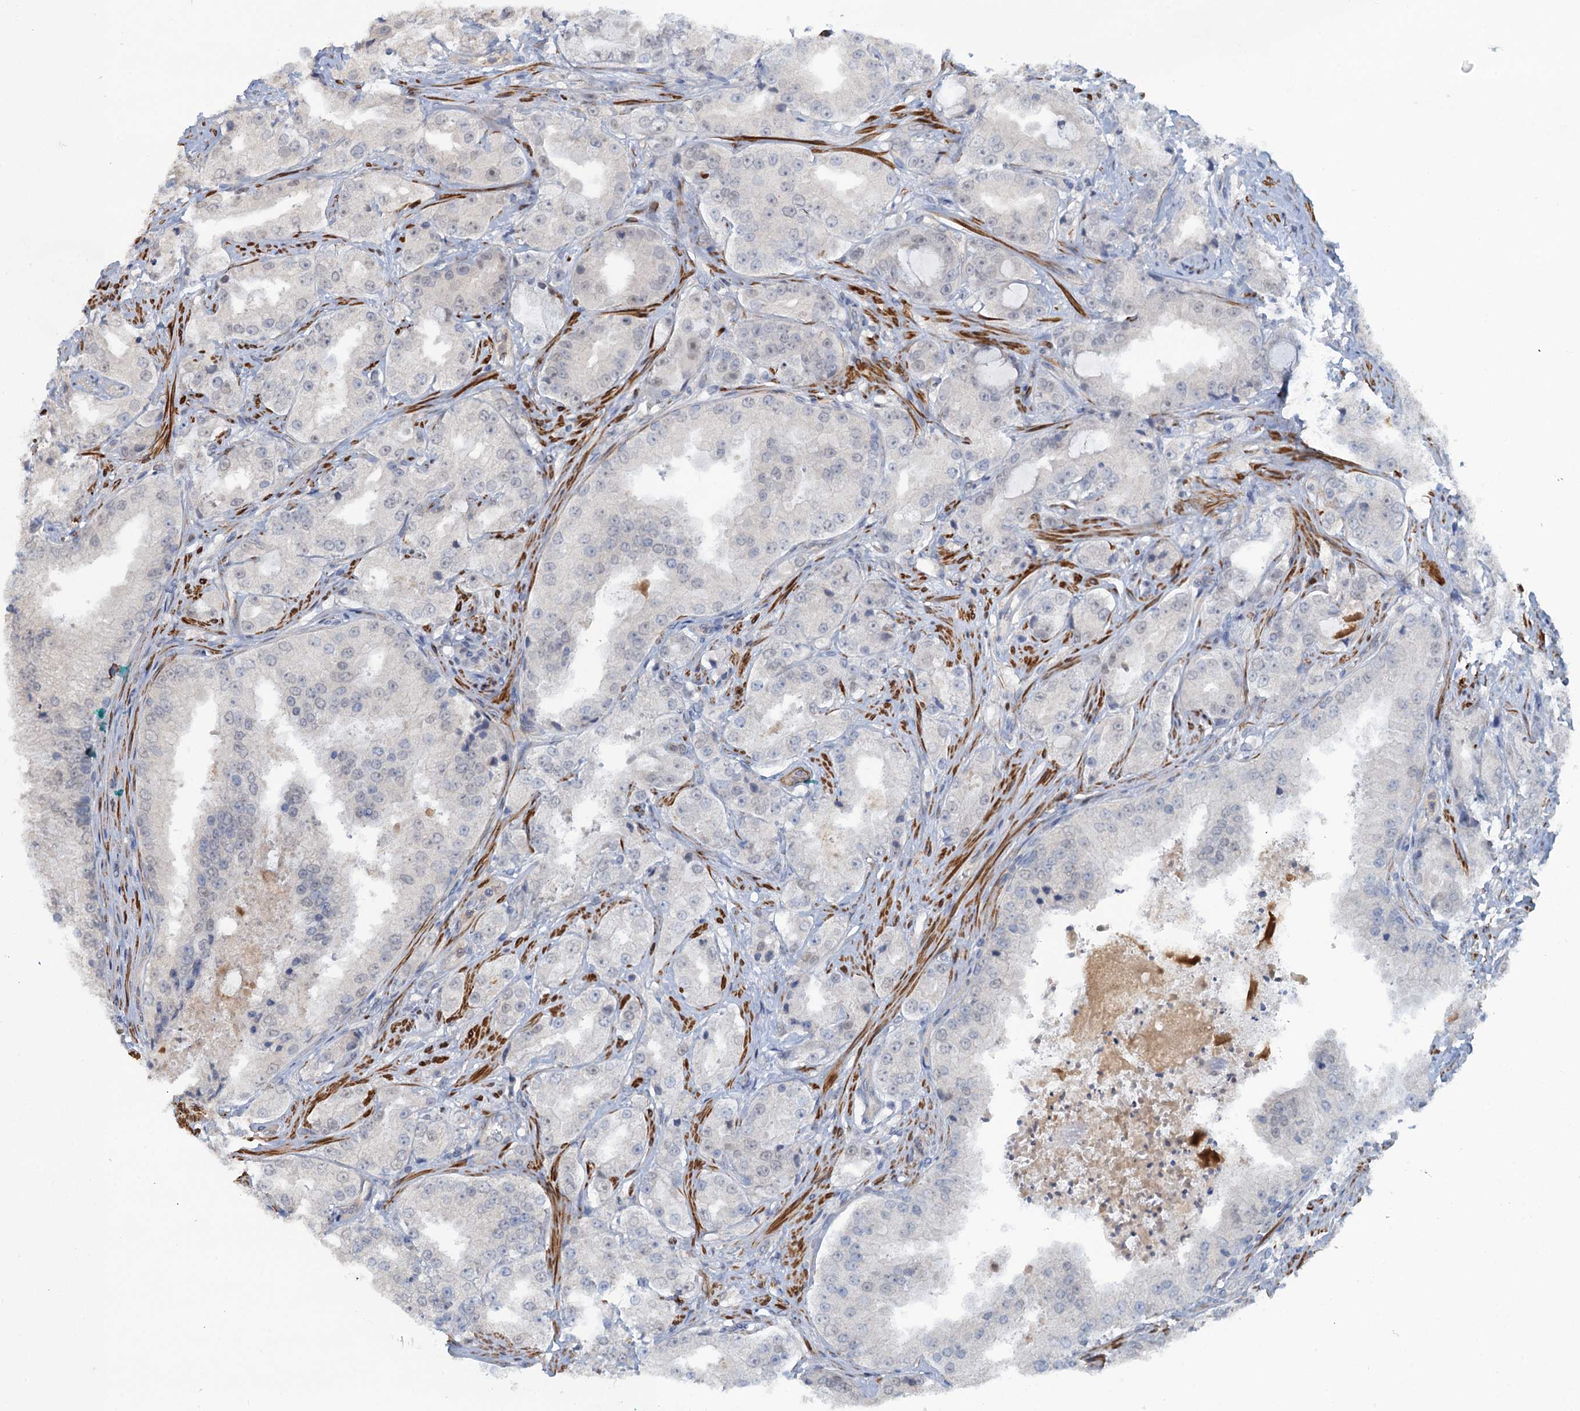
{"staining": {"intensity": "negative", "quantity": "none", "location": "none"}, "tissue": "prostate cancer", "cell_type": "Tumor cells", "image_type": "cancer", "snomed": [{"axis": "morphology", "description": "Adenocarcinoma, High grade"}, {"axis": "topography", "description": "Prostate"}], "caption": "Tumor cells show no significant staining in prostate high-grade adenocarcinoma.", "gene": "MYO16", "patient": {"sex": "male", "age": 73}}